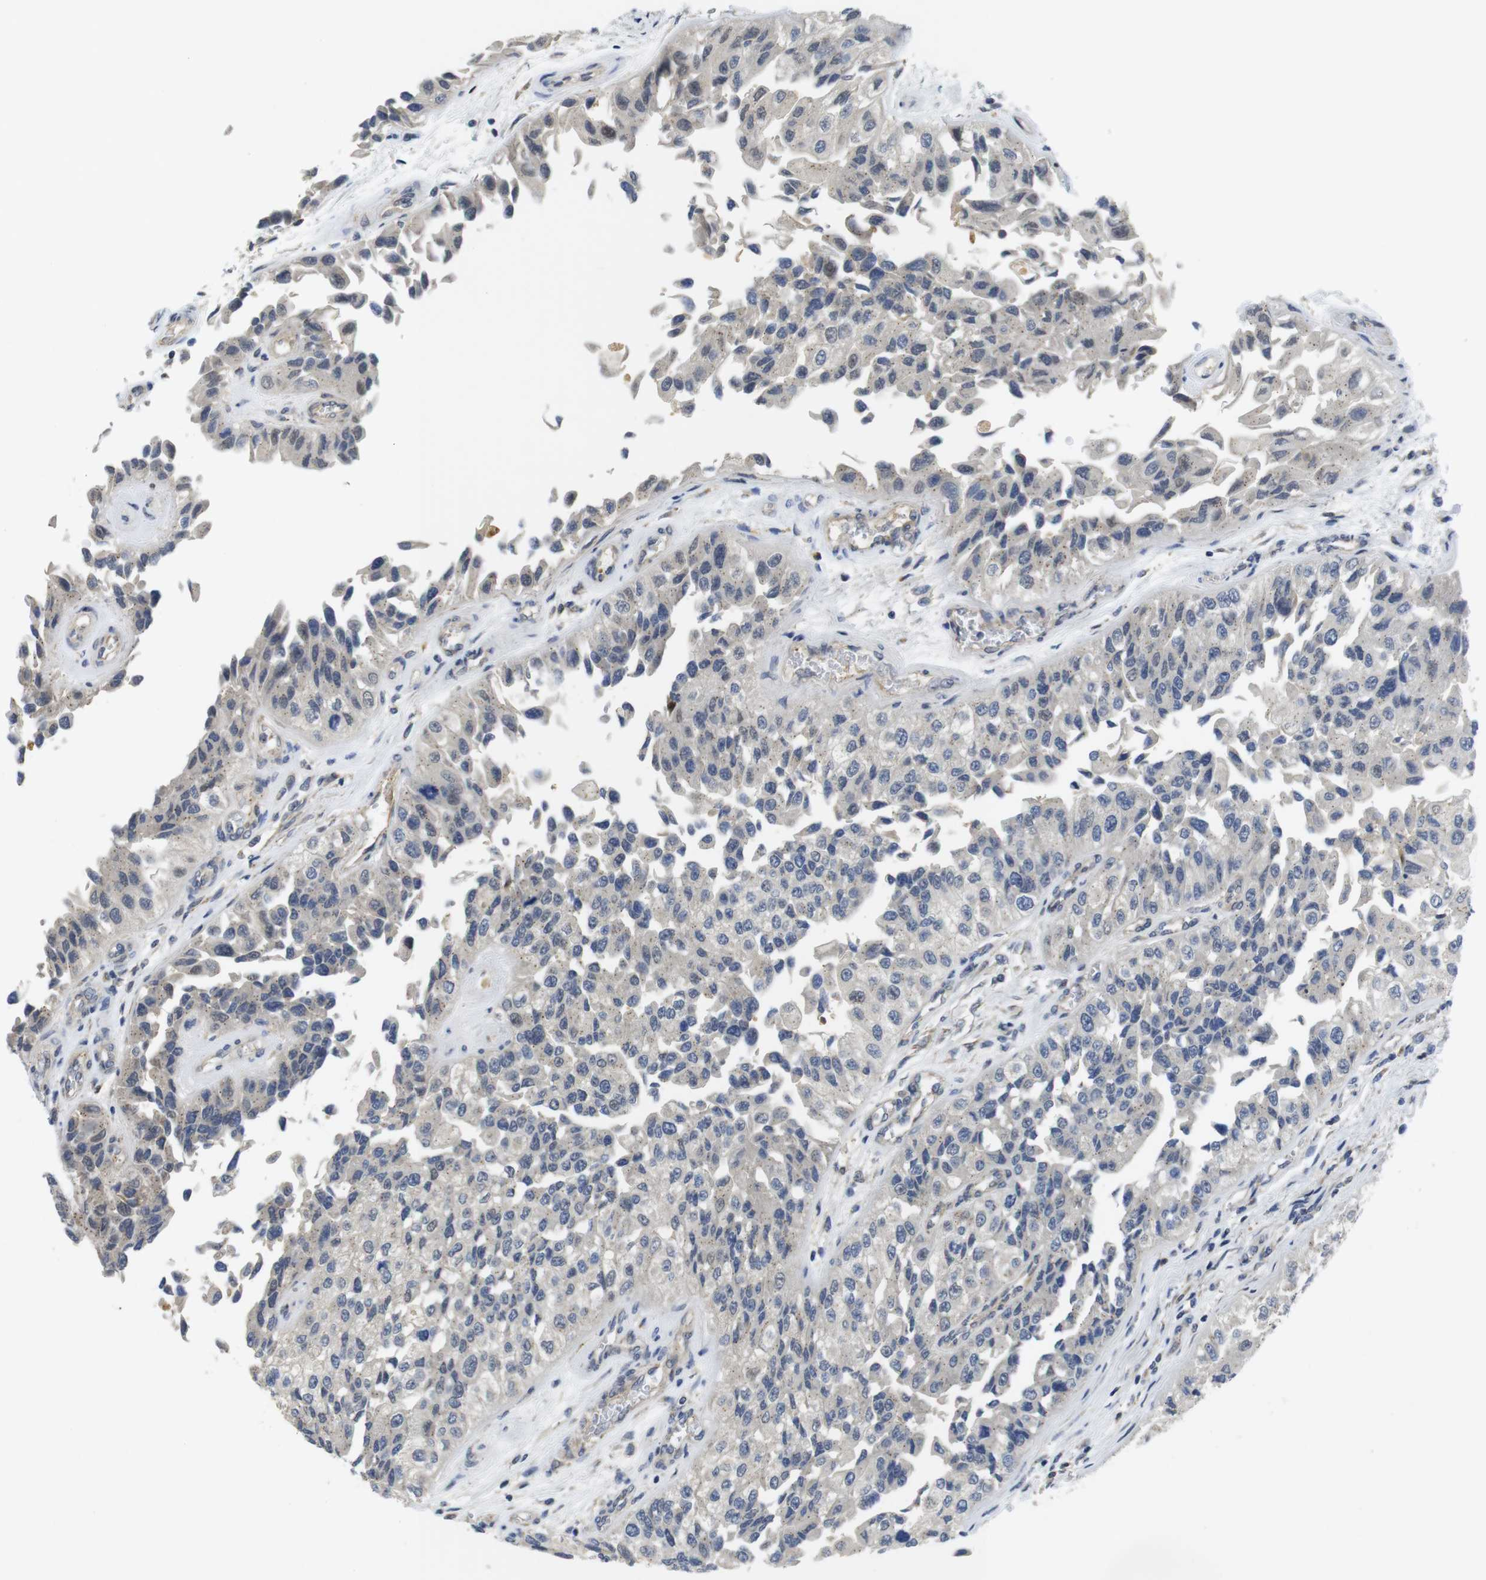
{"staining": {"intensity": "negative", "quantity": "none", "location": "none"}, "tissue": "urothelial cancer", "cell_type": "Tumor cells", "image_type": "cancer", "snomed": [{"axis": "morphology", "description": "Urothelial carcinoma, High grade"}, {"axis": "topography", "description": "Kidney"}, {"axis": "topography", "description": "Urinary bladder"}], "caption": "Tumor cells are negative for brown protein staining in high-grade urothelial carcinoma.", "gene": "FNTA", "patient": {"sex": "male", "age": 77}}